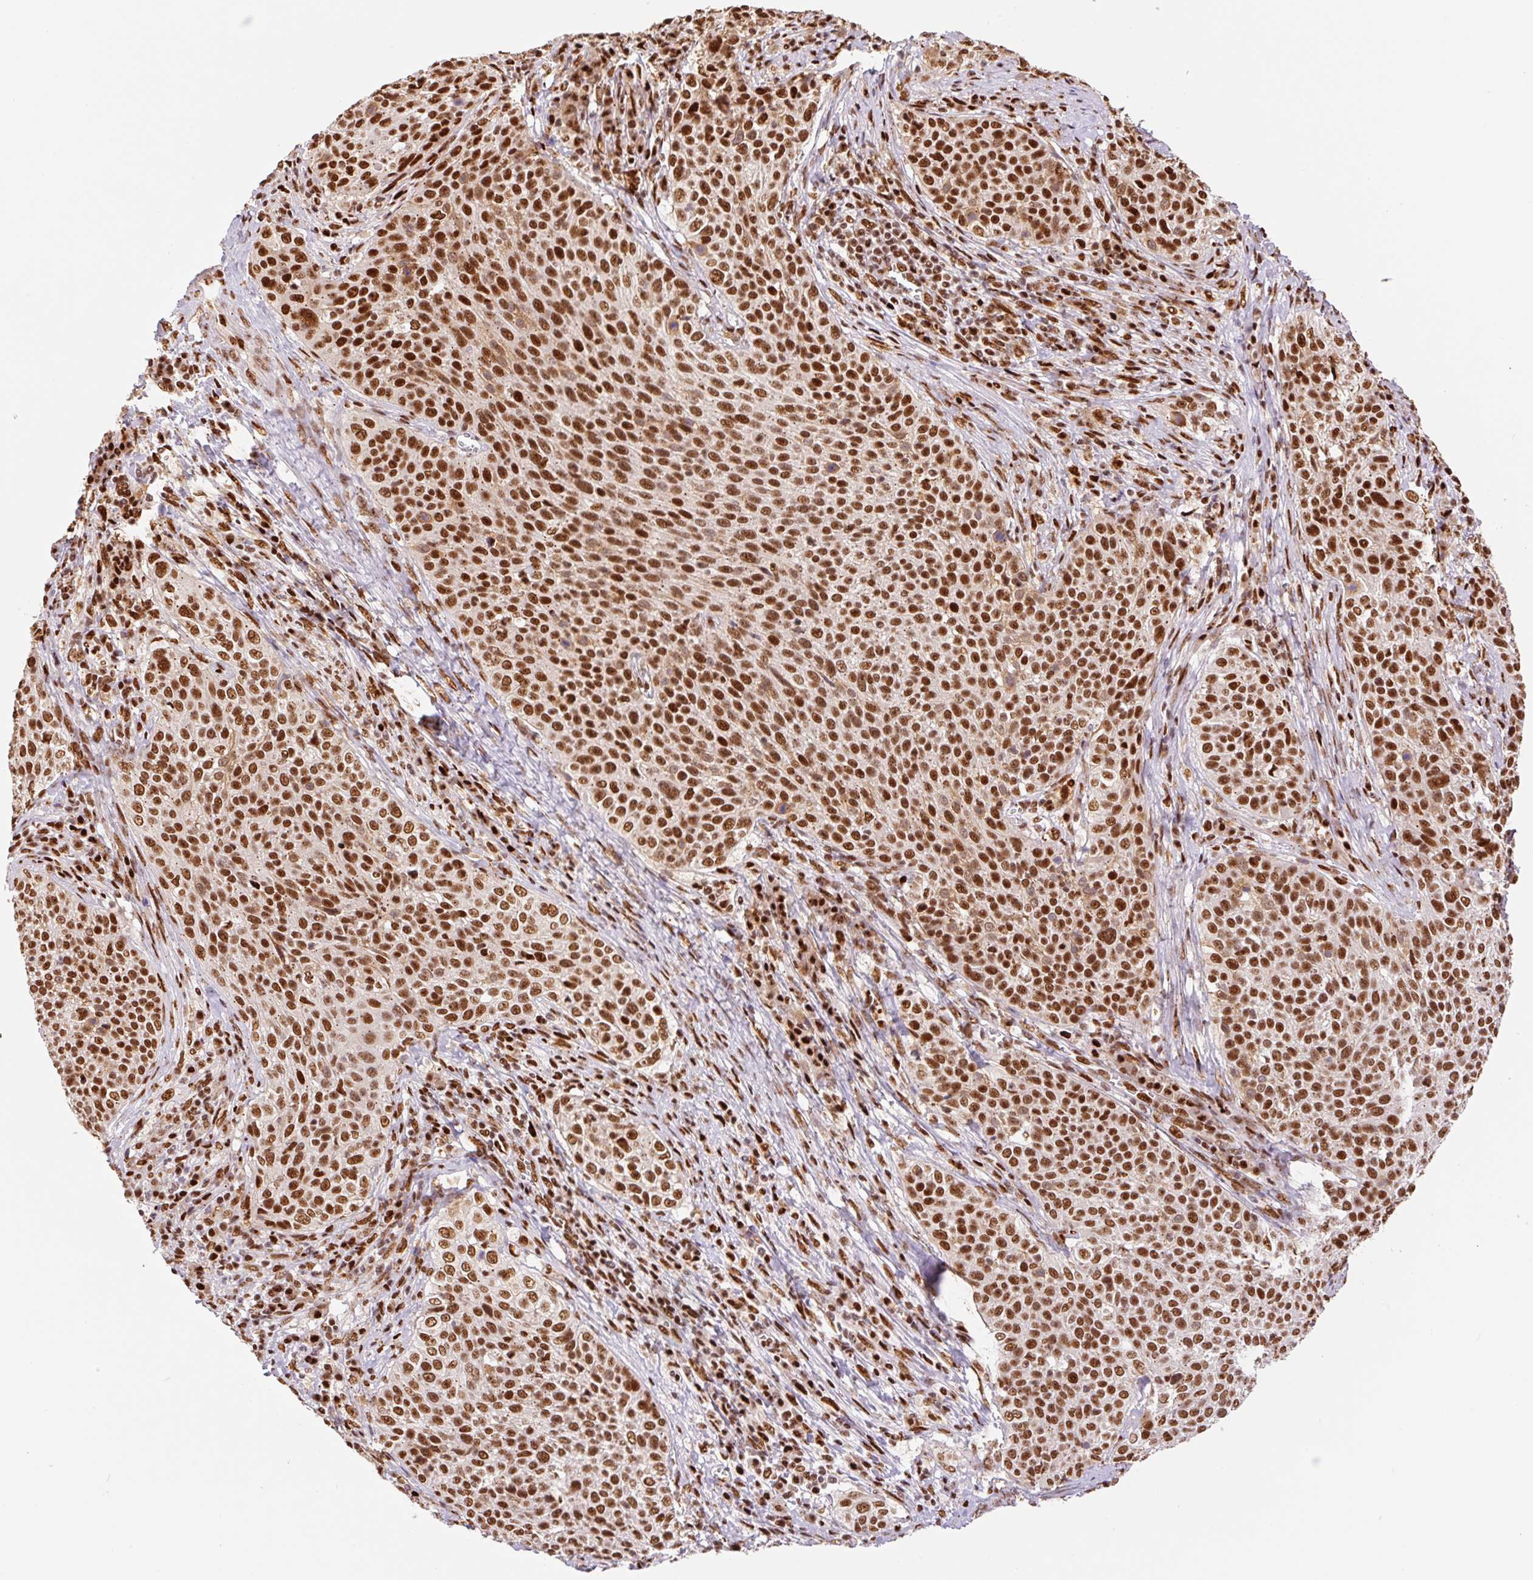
{"staining": {"intensity": "strong", "quantity": ">75%", "location": "nuclear"}, "tissue": "cervical cancer", "cell_type": "Tumor cells", "image_type": "cancer", "snomed": [{"axis": "morphology", "description": "Squamous cell carcinoma, NOS"}, {"axis": "topography", "description": "Cervix"}], "caption": "Strong nuclear positivity is identified in approximately >75% of tumor cells in cervical cancer.", "gene": "GPR139", "patient": {"sex": "female", "age": 31}}